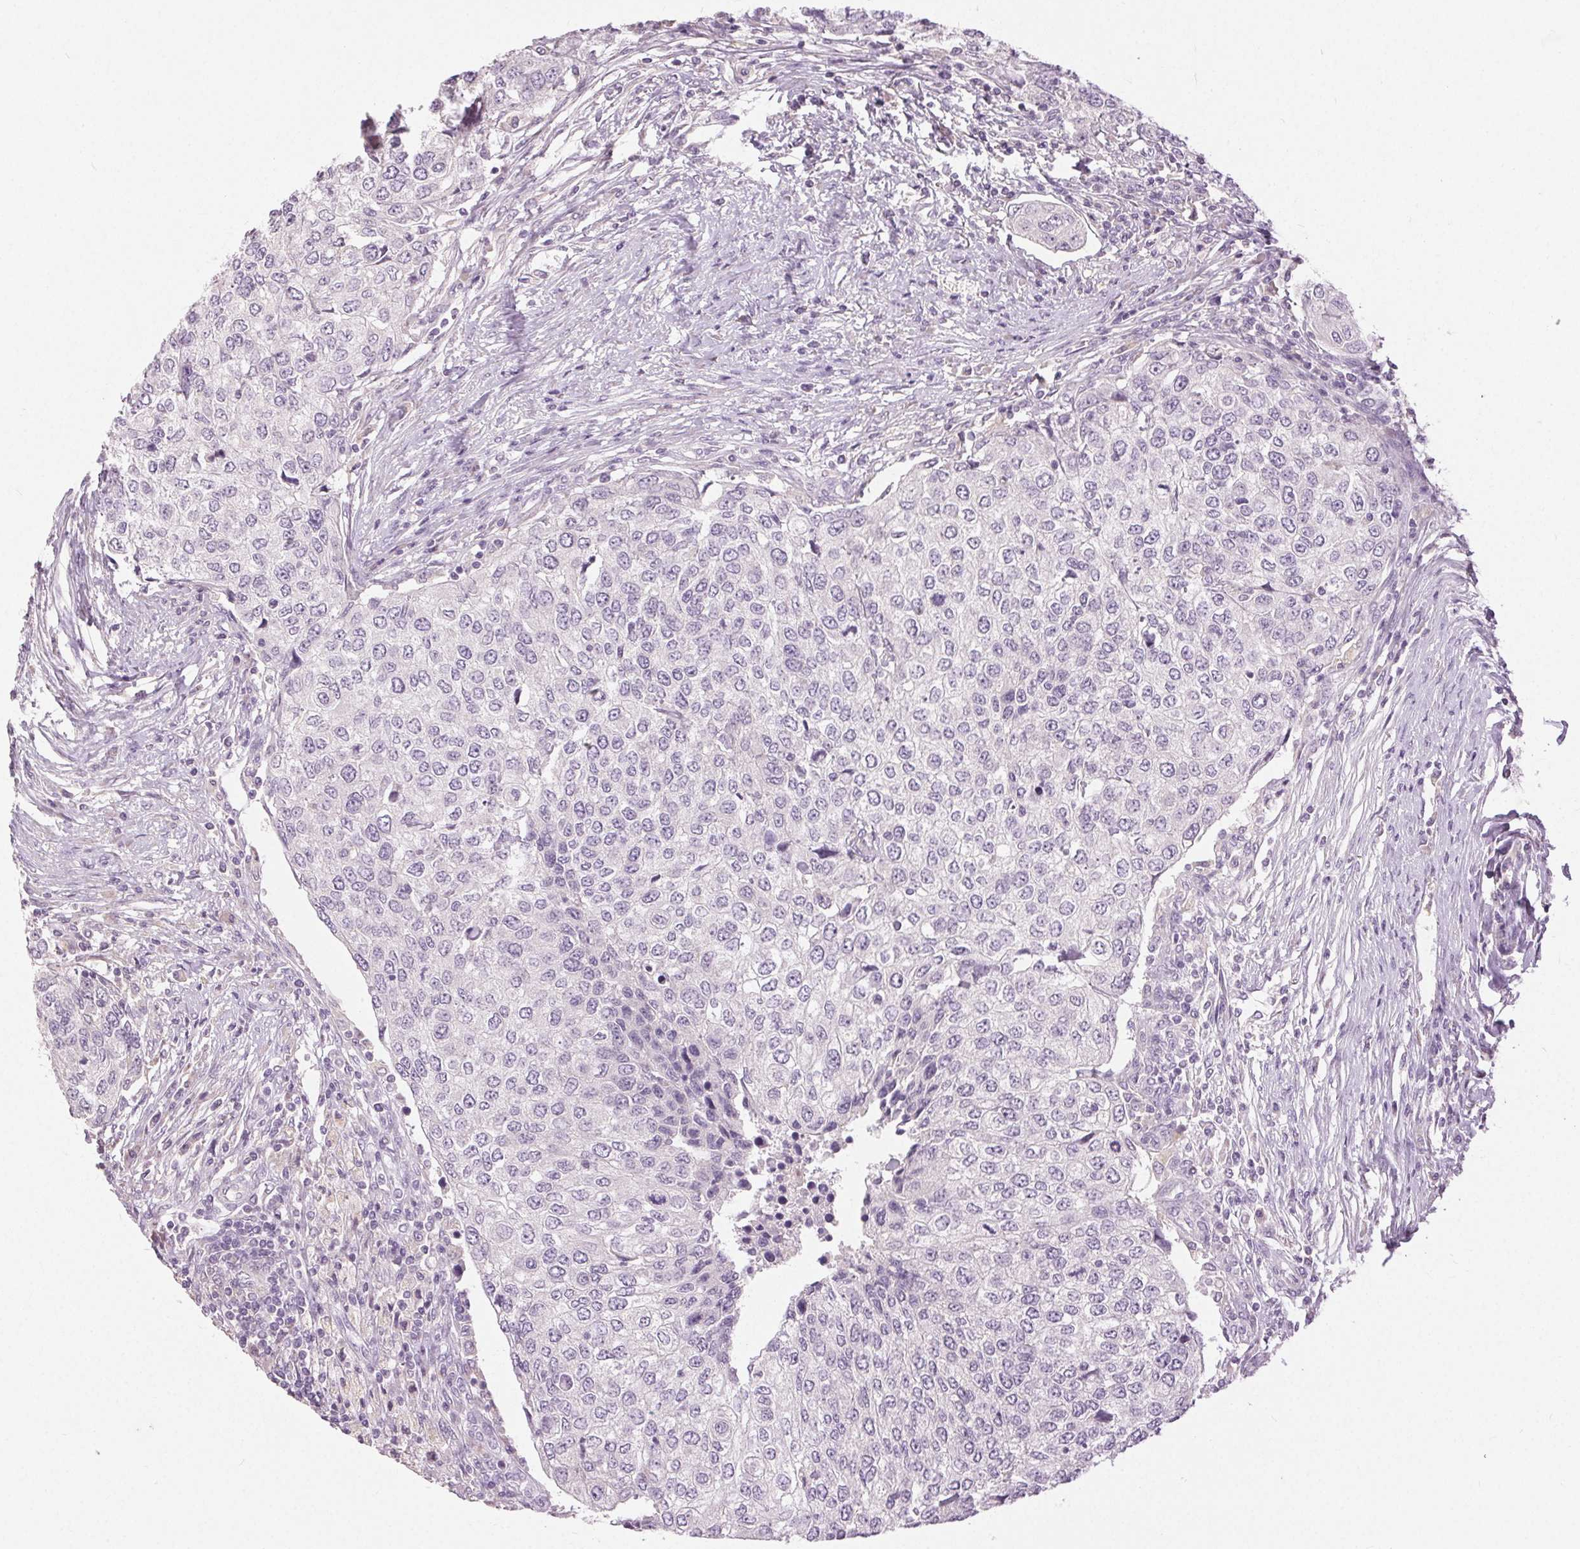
{"staining": {"intensity": "negative", "quantity": "none", "location": "none"}, "tissue": "urothelial cancer", "cell_type": "Tumor cells", "image_type": "cancer", "snomed": [{"axis": "morphology", "description": "Urothelial carcinoma, High grade"}, {"axis": "topography", "description": "Urinary bladder"}], "caption": "There is no significant expression in tumor cells of urothelial carcinoma (high-grade).", "gene": "DSG3", "patient": {"sex": "female", "age": 78}}